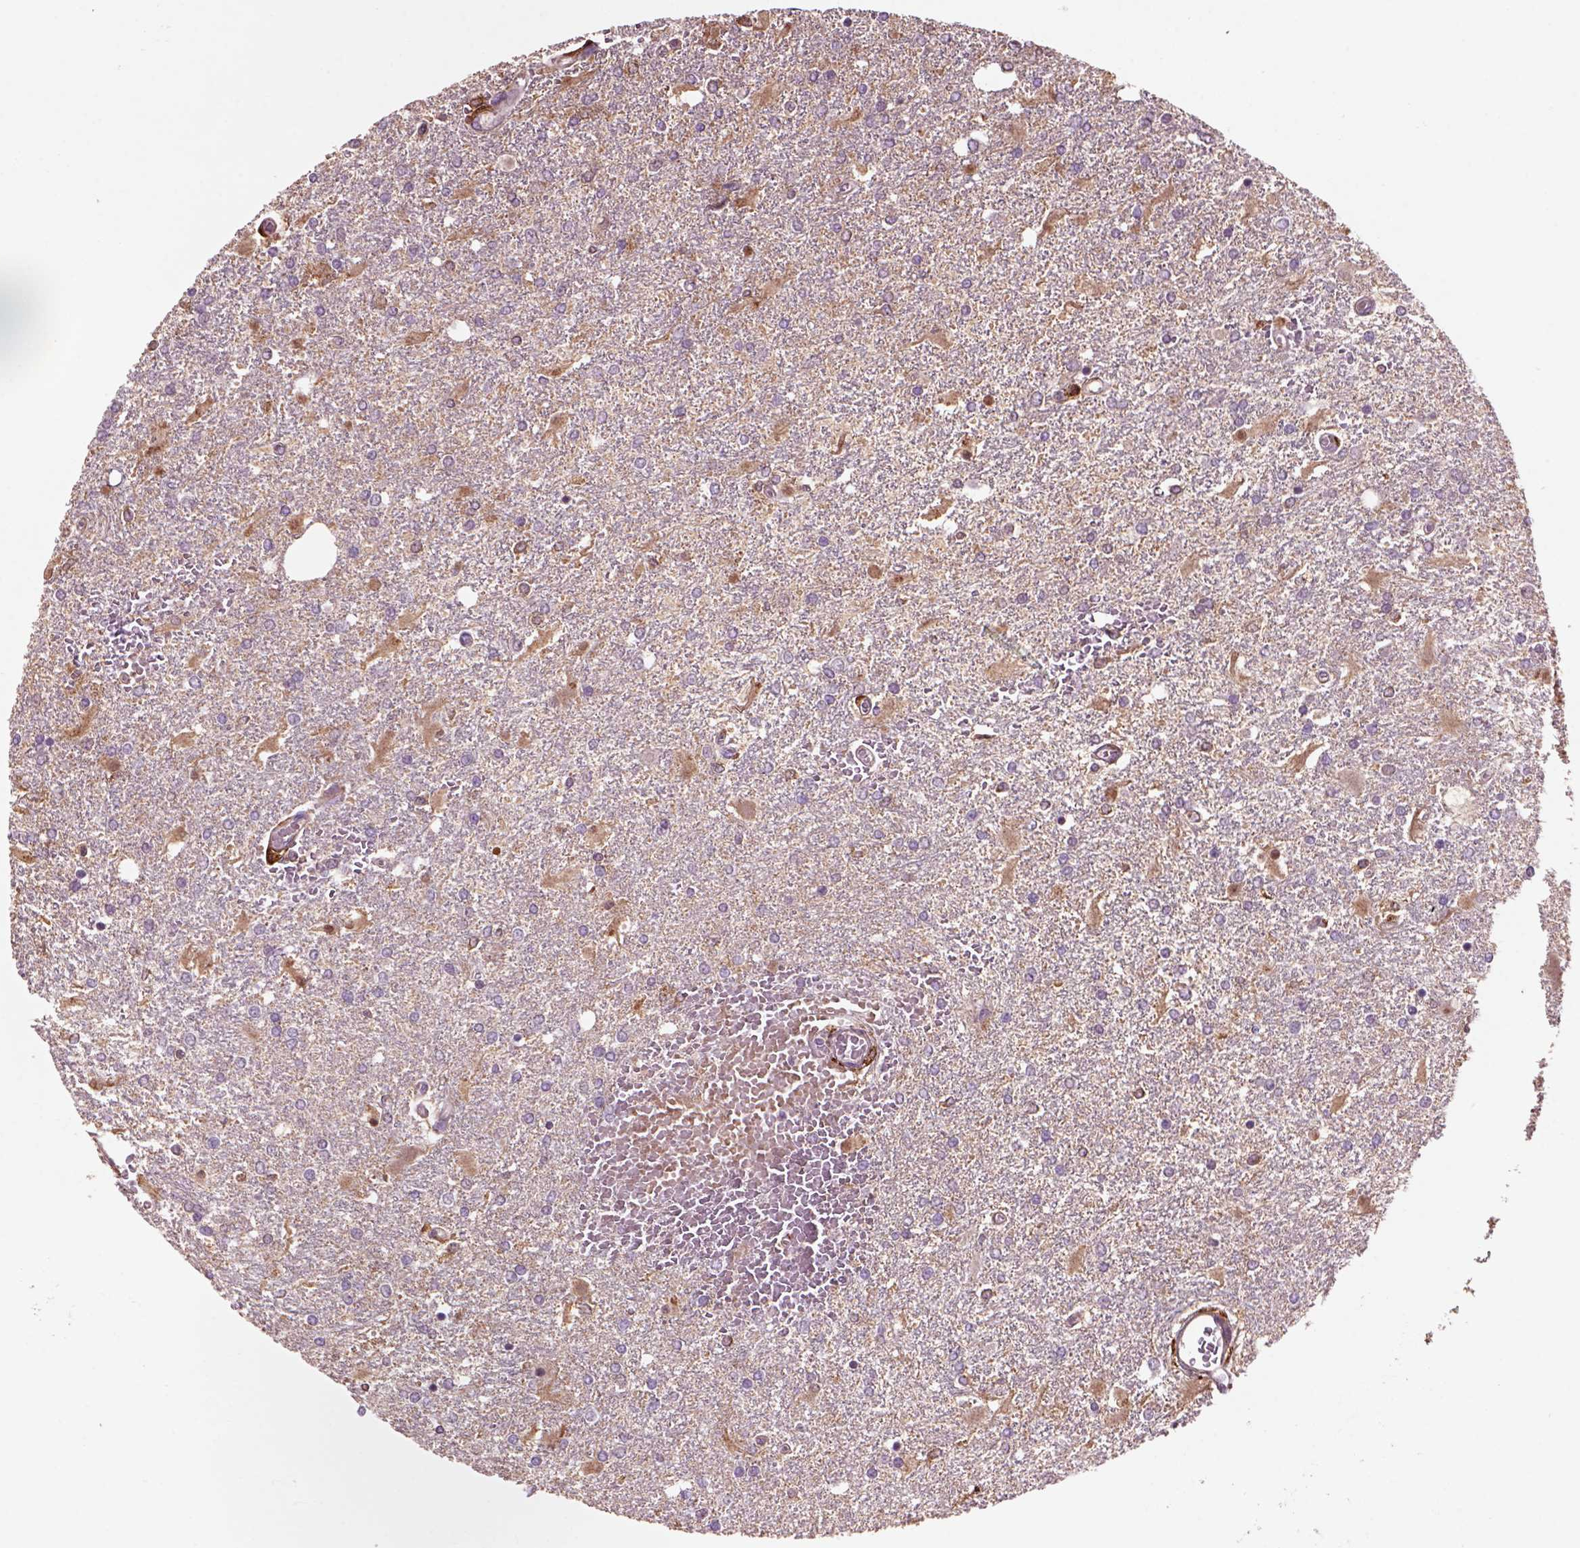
{"staining": {"intensity": "weak", "quantity": "<25%", "location": "cytoplasmic/membranous"}, "tissue": "glioma", "cell_type": "Tumor cells", "image_type": "cancer", "snomed": [{"axis": "morphology", "description": "Glioma, malignant, High grade"}, {"axis": "topography", "description": "Cerebral cortex"}], "caption": "Protein analysis of glioma reveals no significant expression in tumor cells. Nuclei are stained in blue.", "gene": "CD14", "patient": {"sex": "male", "age": 79}}